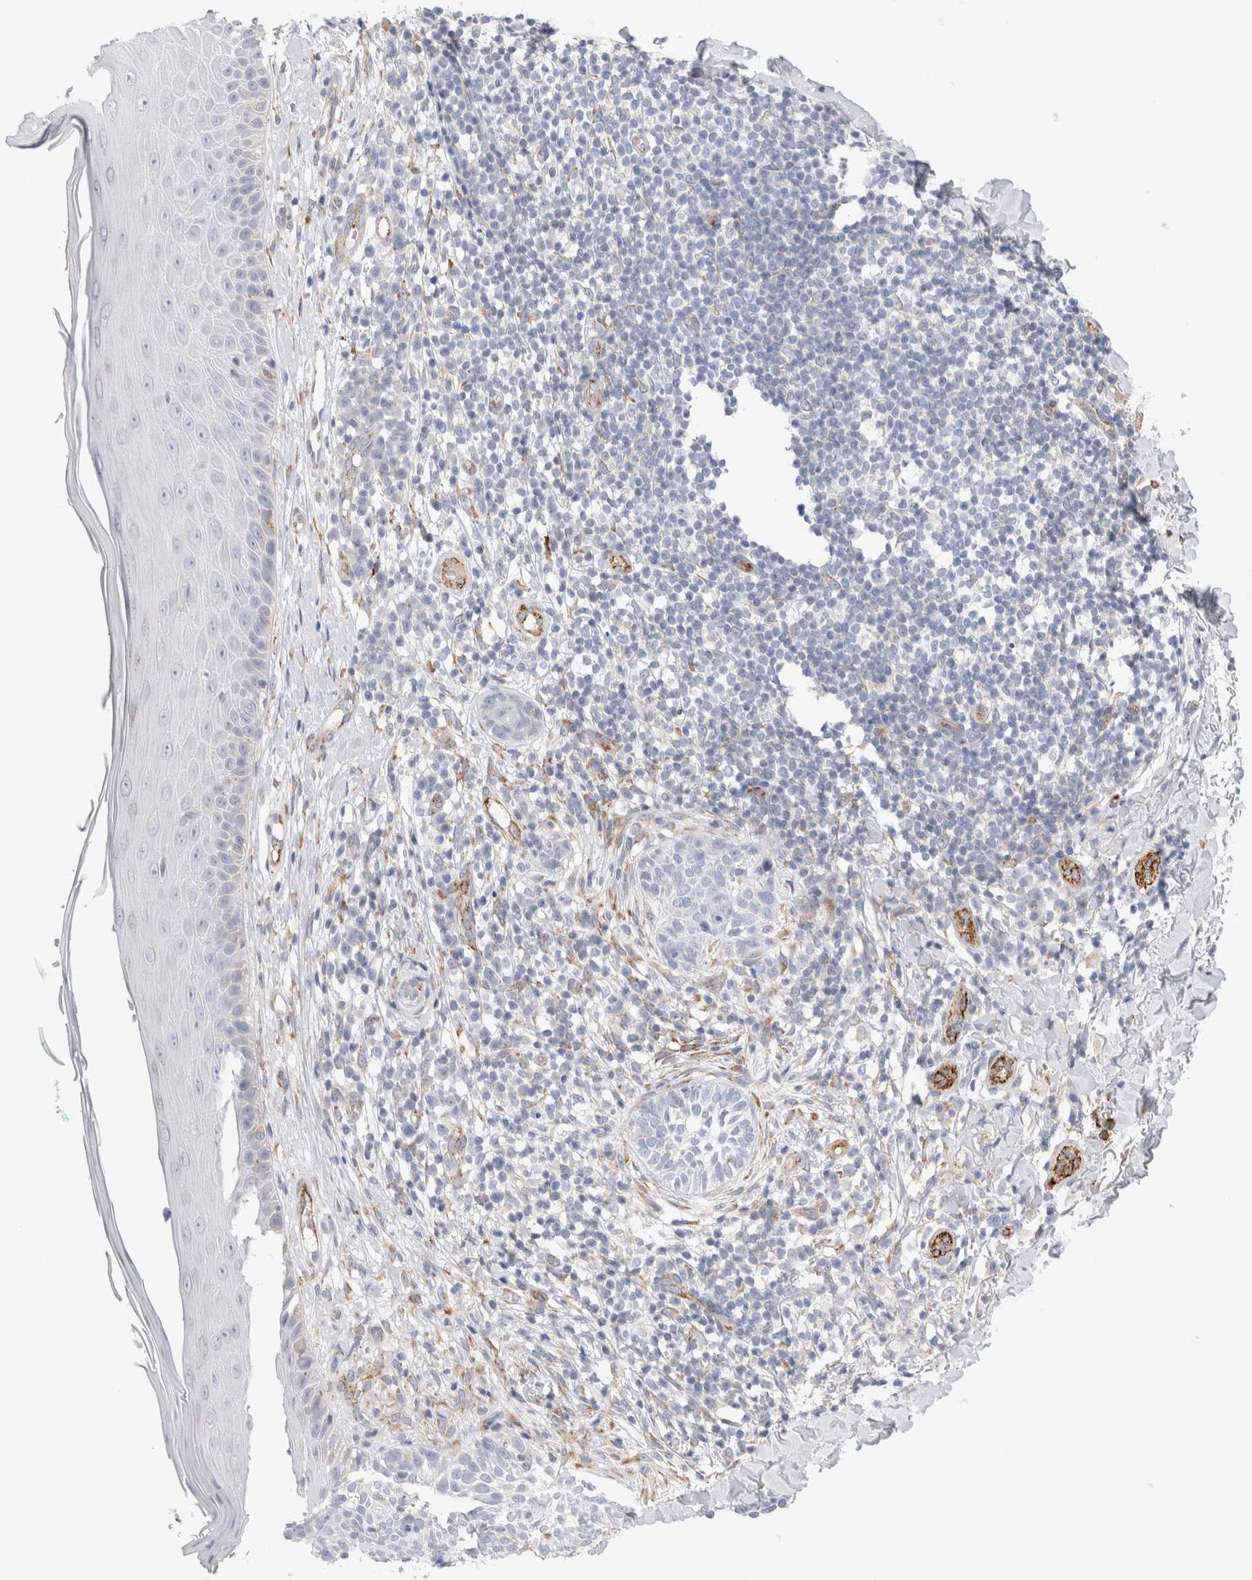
{"staining": {"intensity": "negative", "quantity": "none", "location": "none"}, "tissue": "skin cancer", "cell_type": "Tumor cells", "image_type": "cancer", "snomed": [{"axis": "morphology", "description": "Normal tissue, NOS"}, {"axis": "morphology", "description": "Basal cell carcinoma"}, {"axis": "topography", "description": "Skin"}], "caption": "Tumor cells are negative for protein expression in human basal cell carcinoma (skin). (DAB IHC with hematoxylin counter stain).", "gene": "CNPY4", "patient": {"sex": "male", "age": 67}}